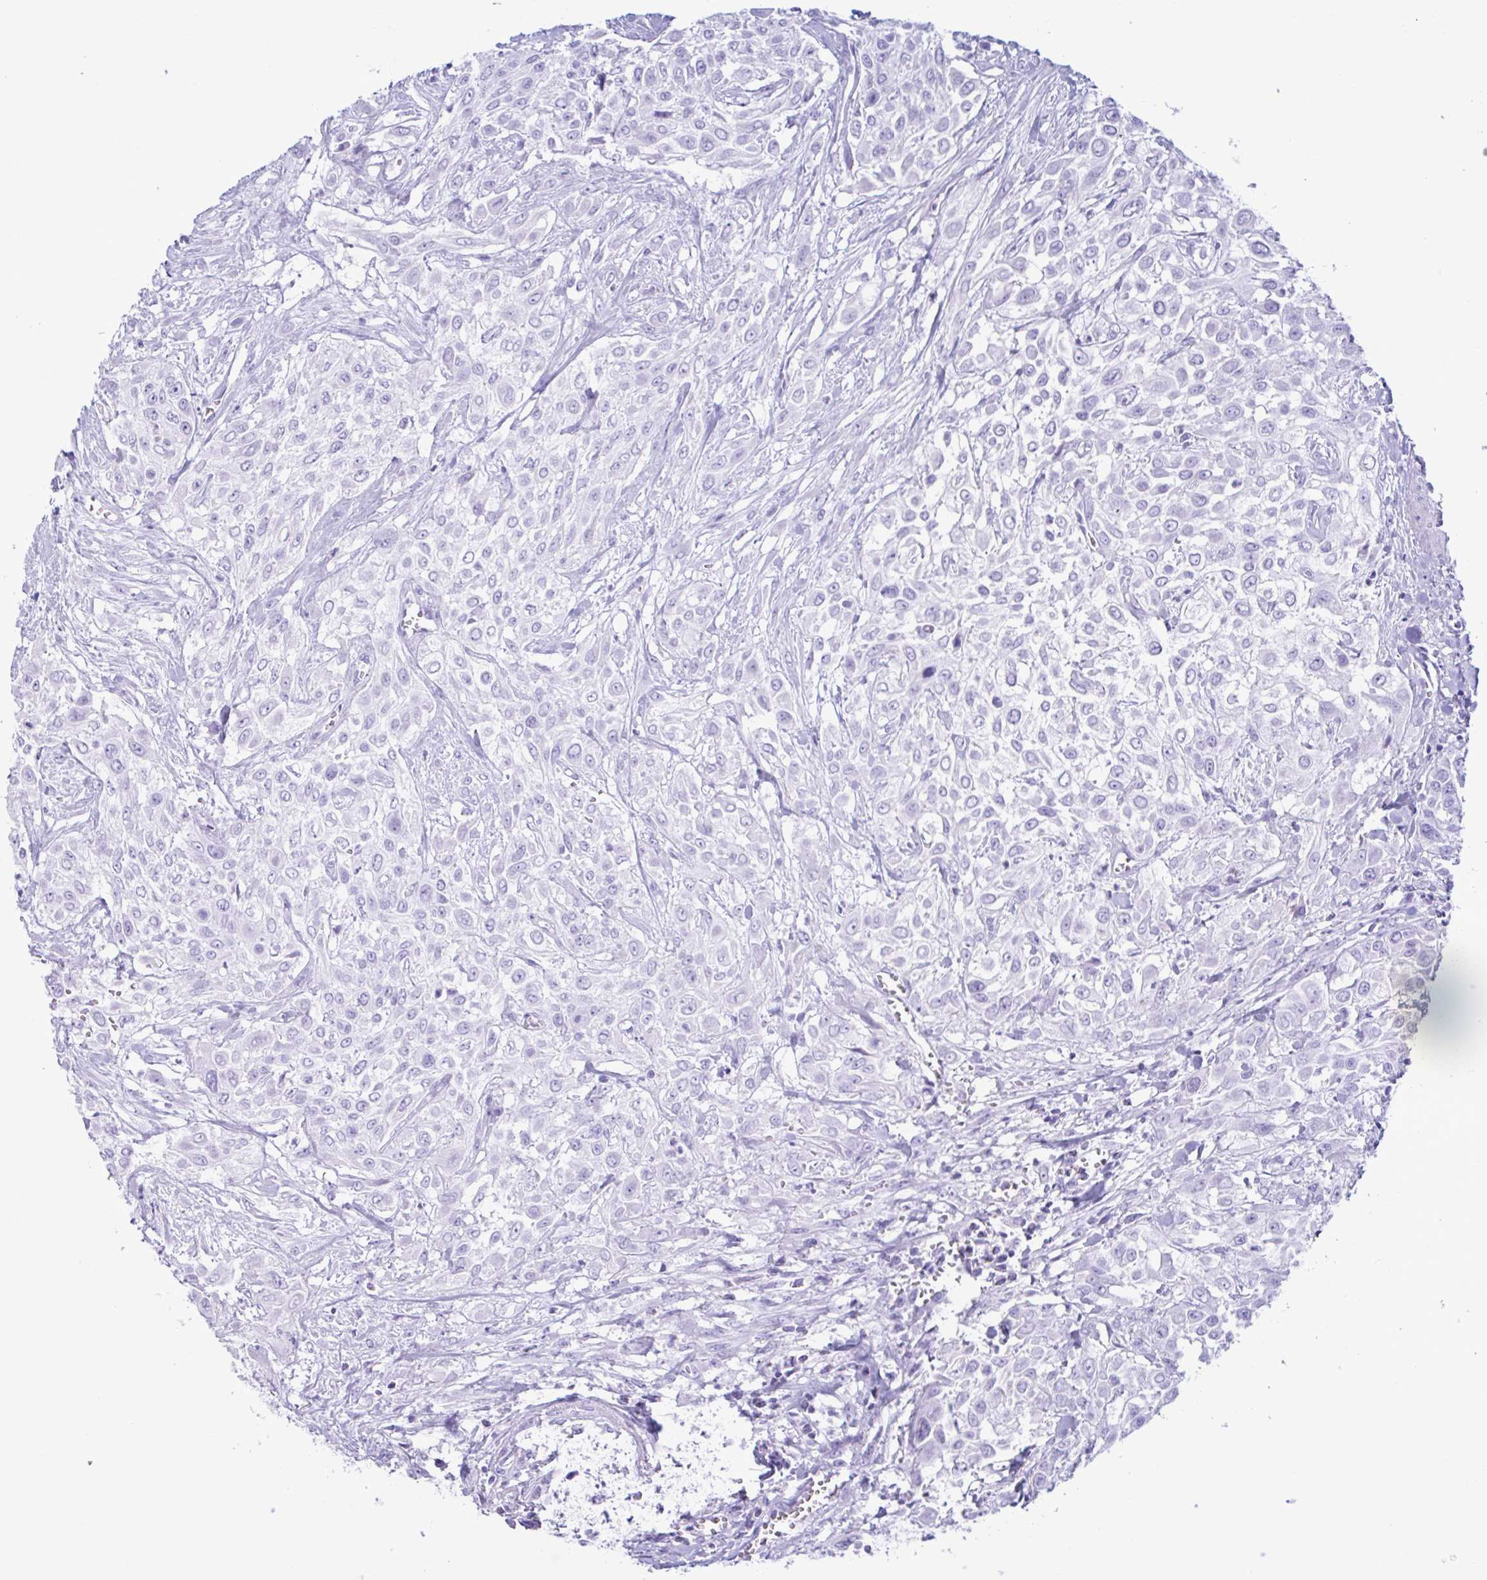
{"staining": {"intensity": "negative", "quantity": "none", "location": "none"}, "tissue": "urothelial cancer", "cell_type": "Tumor cells", "image_type": "cancer", "snomed": [{"axis": "morphology", "description": "Urothelial carcinoma, High grade"}, {"axis": "topography", "description": "Urinary bladder"}], "caption": "This image is of urothelial cancer stained with immunohistochemistry (IHC) to label a protein in brown with the nuclei are counter-stained blue. There is no staining in tumor cells.", "gene": "MRGPRG", "patient": {"sex": "male", "age": 57}}